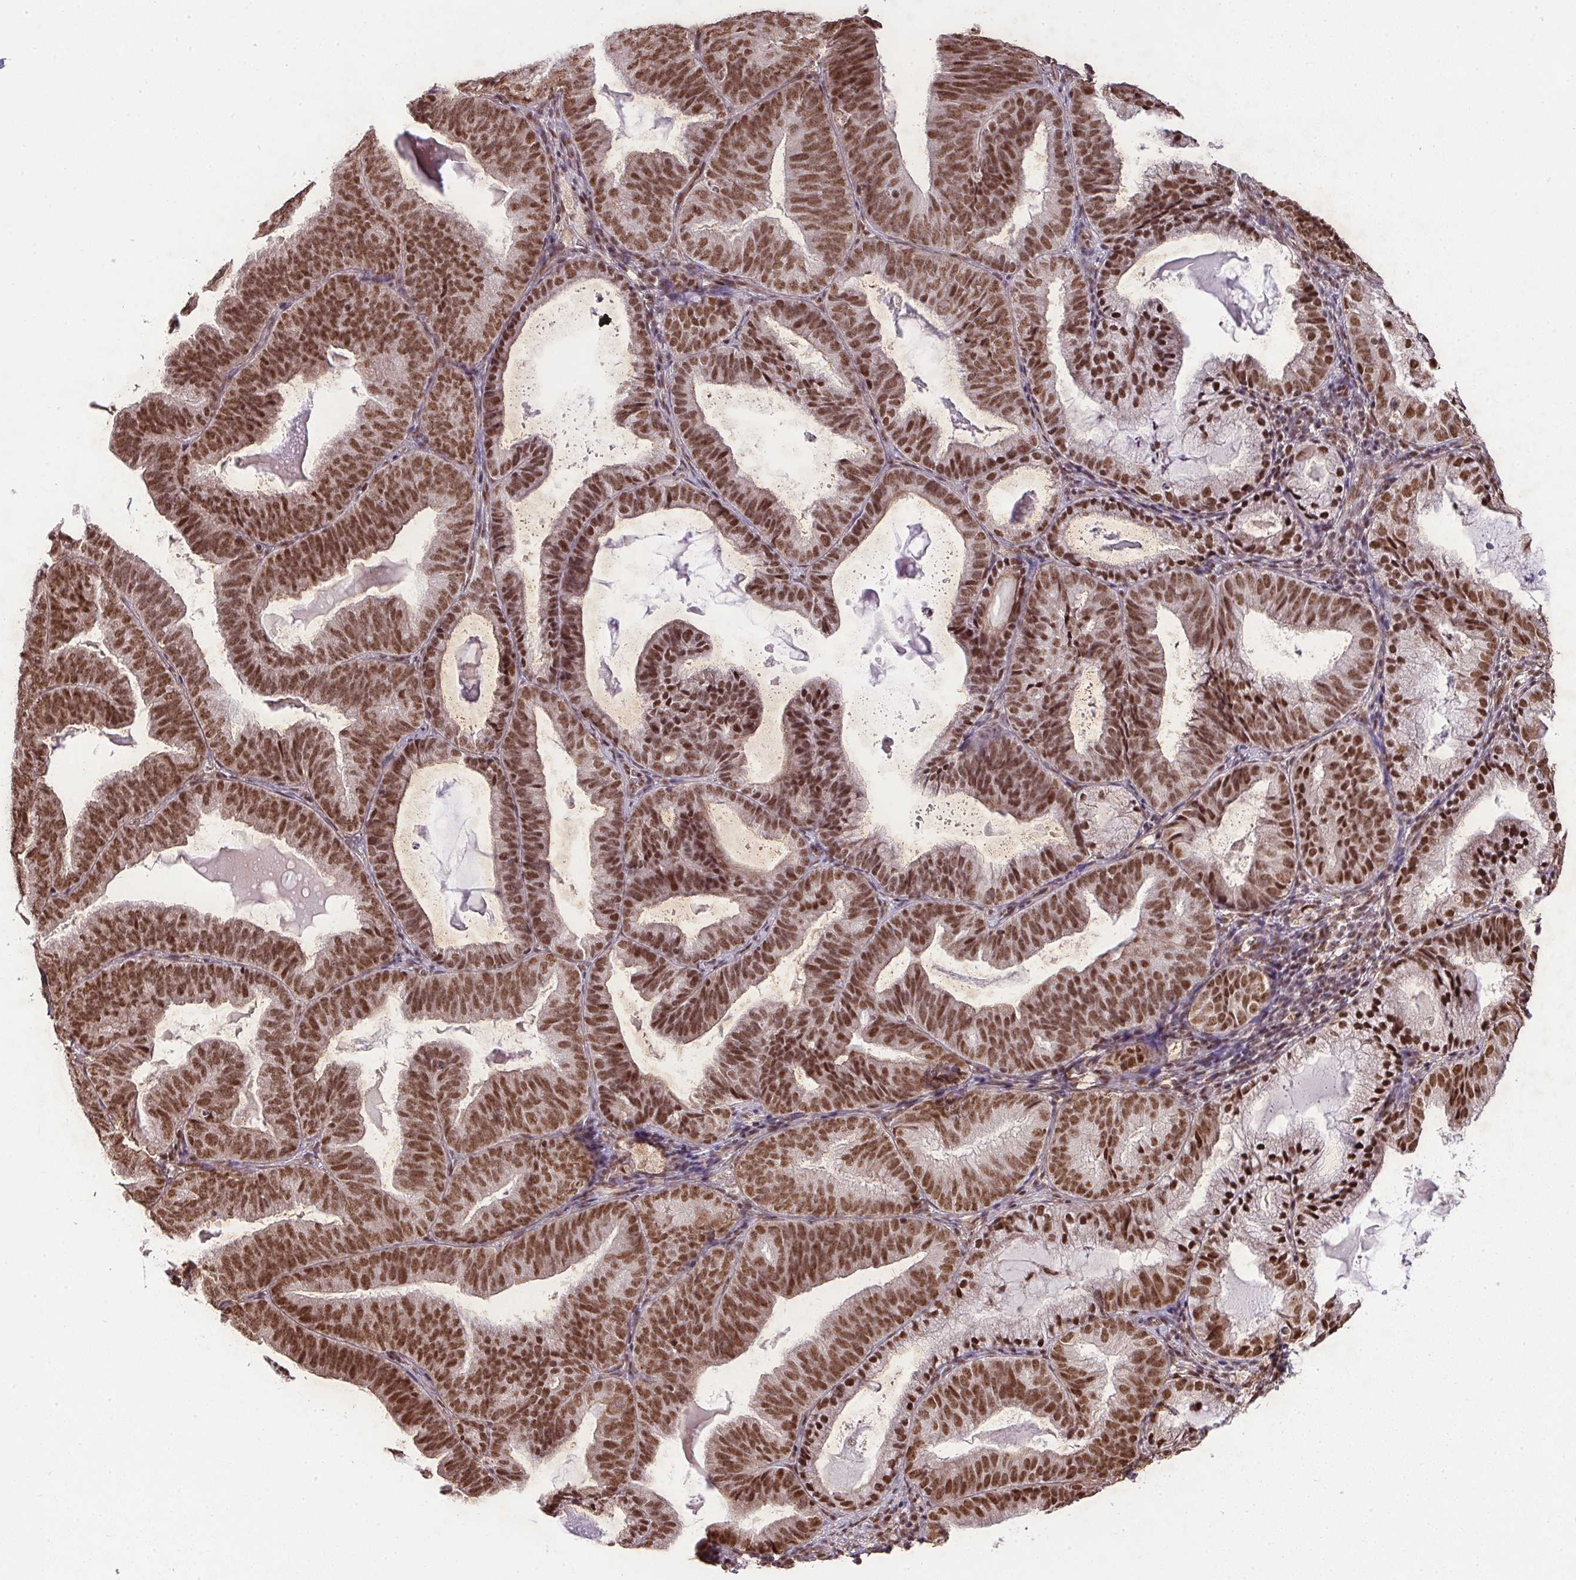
{"staining": {"intensity": "moderate", "quantity": ">75%", "location": "nuclear"}, "tissue": "endometrial cancer", "cell_type": "Tumor cells", "image_type": "cancer", "snomed": [{"axis": "morphology", "description": "Adenocarcinoma, NOS"}, {"axis": "topography", "description": "Endometrium"}], "caption": "Endometrial adenocarcinoma stained with DAB immunohistochemistry shows medium levels of moderate nuclear positivity in approximately >75% of tumor cells.", "gene": "PLK1", "patient": {"sex": "female", "age": 80}}